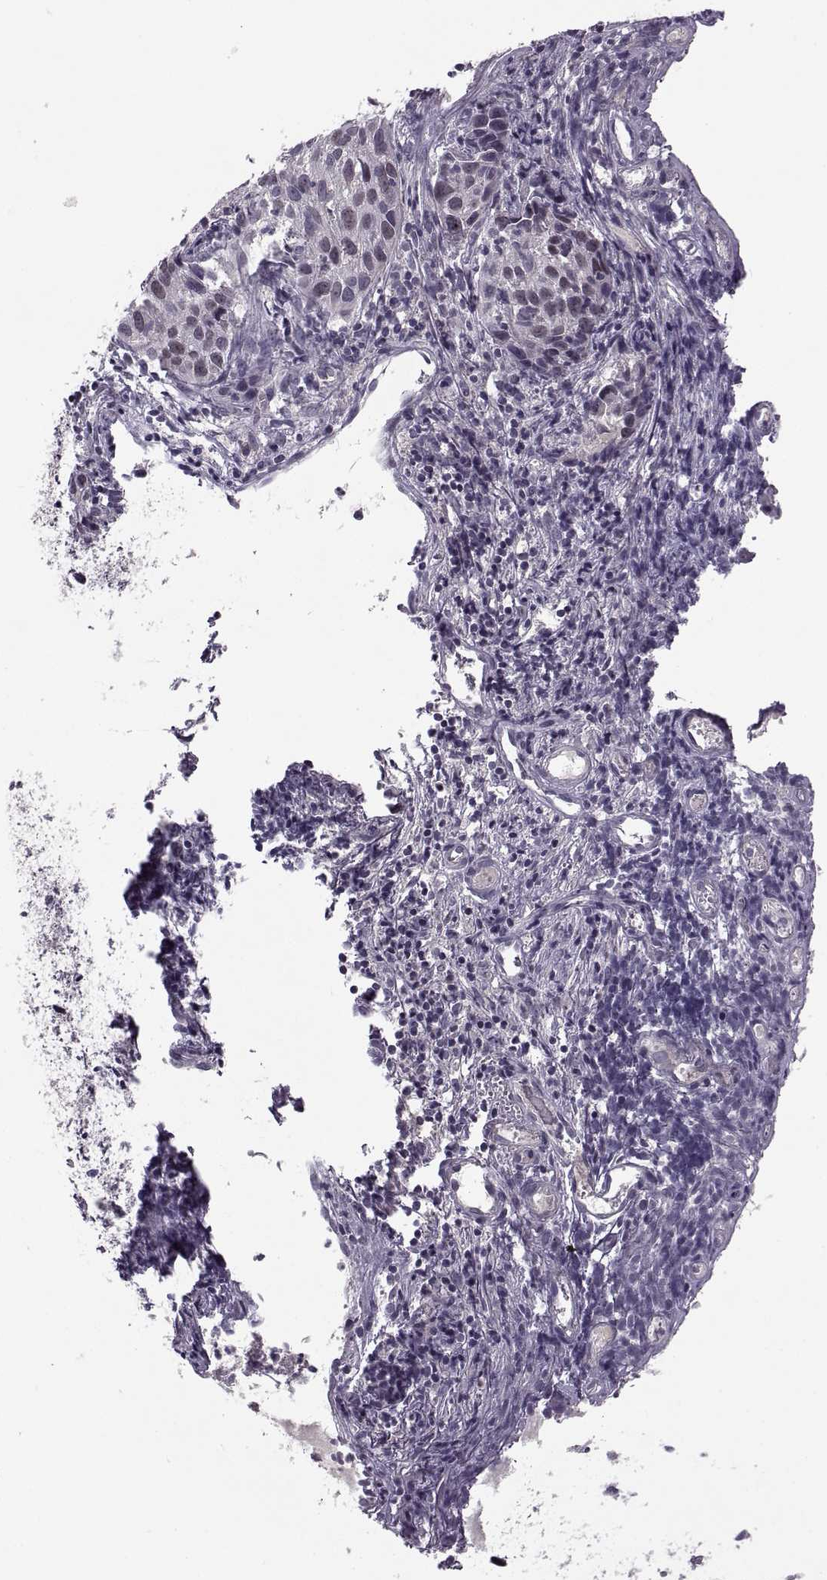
{"staining": {"intensity": "negative", "quantity": "none", "location": "none"}, "tissue": "cervical cancer", "cell_type": "Tumor cells", "image_type": "cancer", "snomed": [{"axis": "morphology", "description": "Squamous cell carcinoma, NOS"}, {"axis": "topography", "description": "Cervix"}], "caption": "Immunohistochemical staining of cervical squamous cell carcinoma shows no significant expression in tumor cells.", "gene": "CACNA1F", "patient": {"sex": "female", "age": 30}}